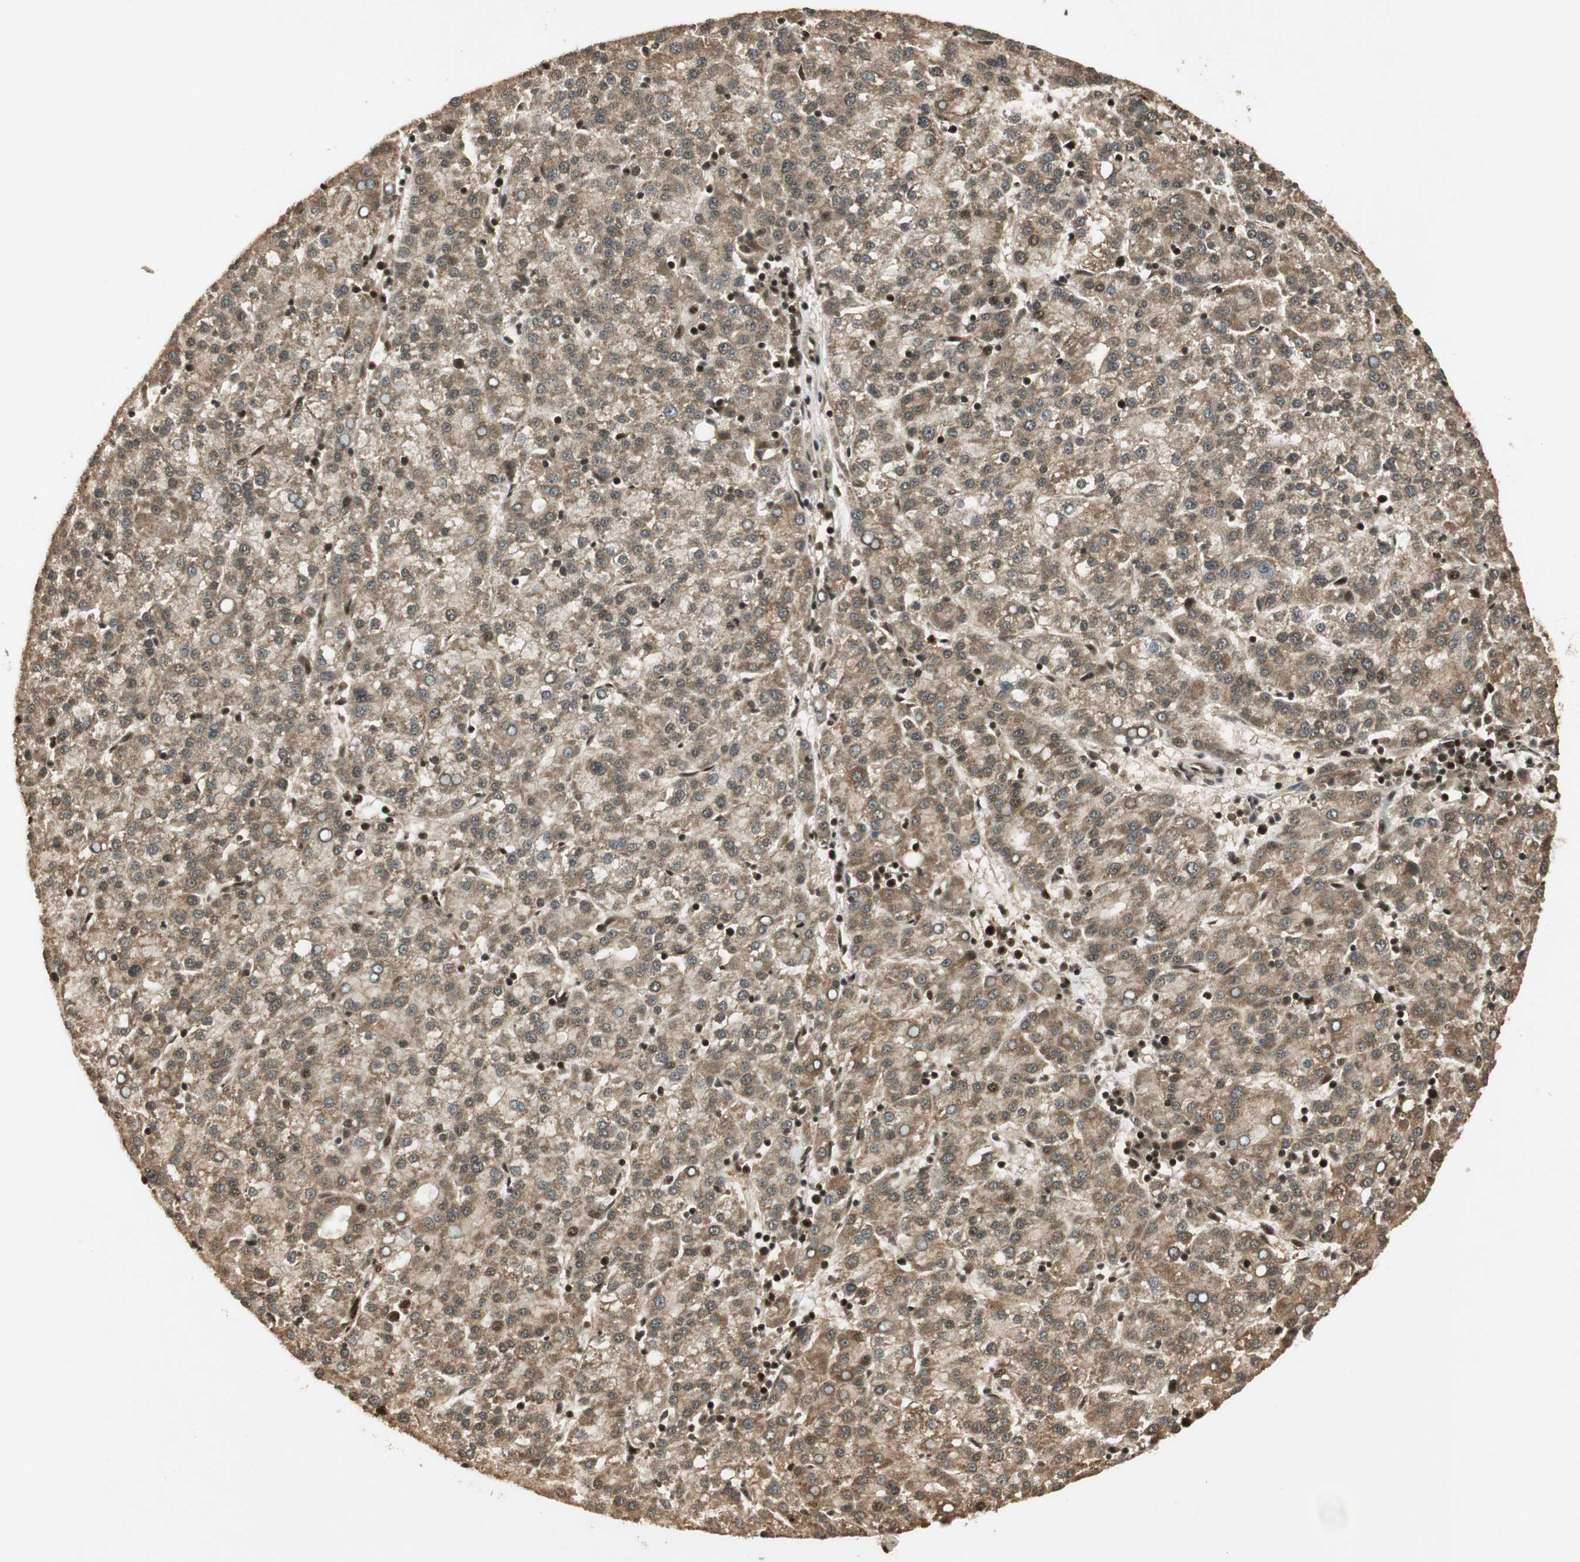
{"staining": {"intensity": "moderate", "quantity": ">75%", "location": "cytoplasmic/membranous,nuclear"}, "tissue": "liver cancer", "cell_type": "Tumor cells", "image_type": "cancer", "snomed": [{"axis": "morphology", "description": "Carcinoma, Hepatocellular, NOS"}, {"axis": "topography", "description": "Liver"}], "caption": "The immunohistochemical stain highlights moderate cytoplasmic/membranous and nuclear staining in tumor cells of liver cancer (hepatocellular carcinoma) tissue.", "gene": "RPA3", "patient": {"sex": "female", "age": 58}}